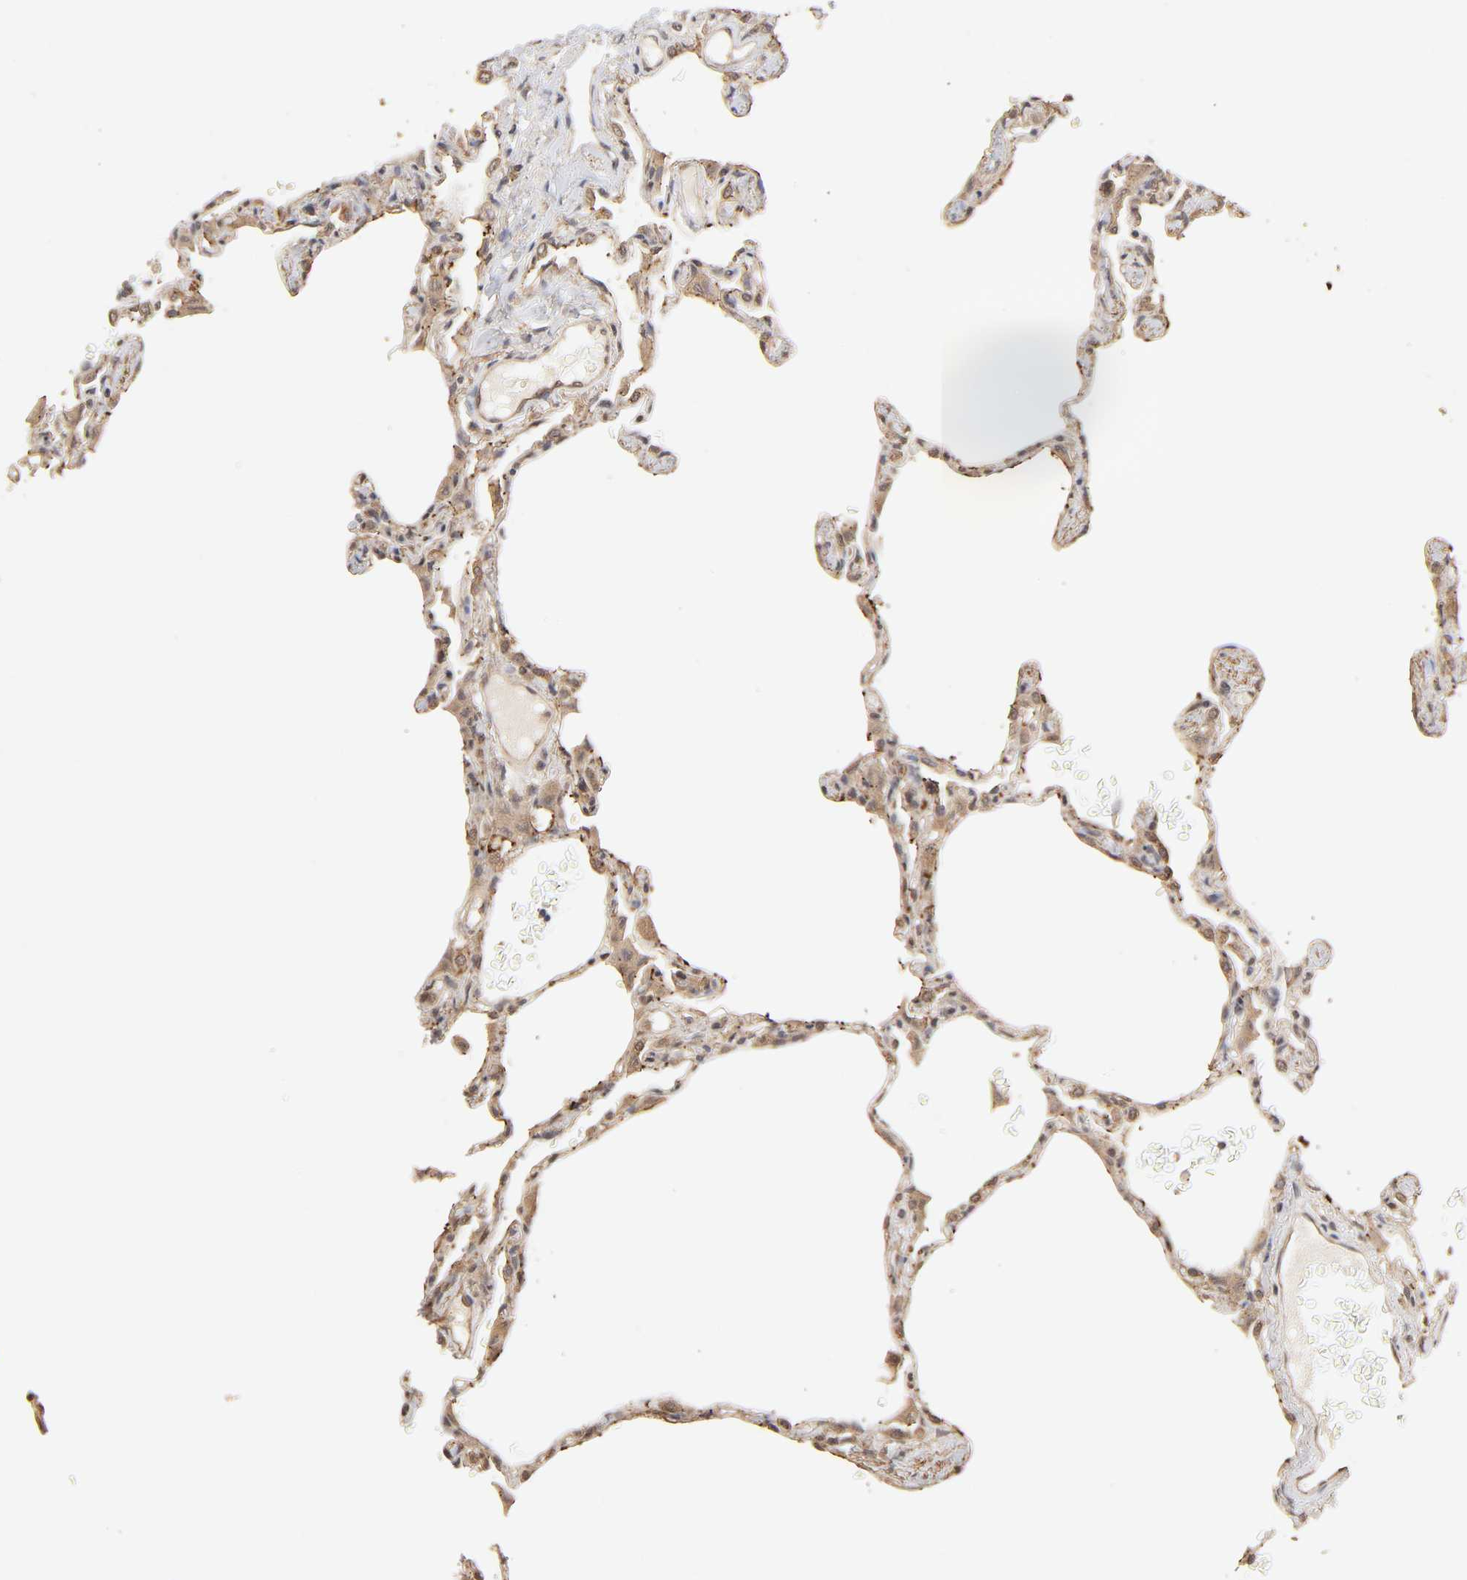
{"staining": {"intensity": "moderate", "quantity": ">75%", "location": "cytoplasmic/membranous"}, "tissue": "lung", "cell_type": "Alveolar cells", "image_type": "normal", "snomed": [{"axis": "morphology", "description": "Normal tissue, NOS"}, {"axis": "topography", "description": "Lung"}], "caption": "High-magnification brightfield microscopy of normal lung stained with DAB (brown) and counterstained with hematoxylin (blue). alveolar cells exhibit moderate cytoplasmic/membranous positivity is appreciated in approximately>75% of cells. Immunohistochemistry (ihc) stains the protein of interest in brown and the nuclei are stained blue.", "gene": "MAPK1", "patient": {"sex": "female", "age": 49}}